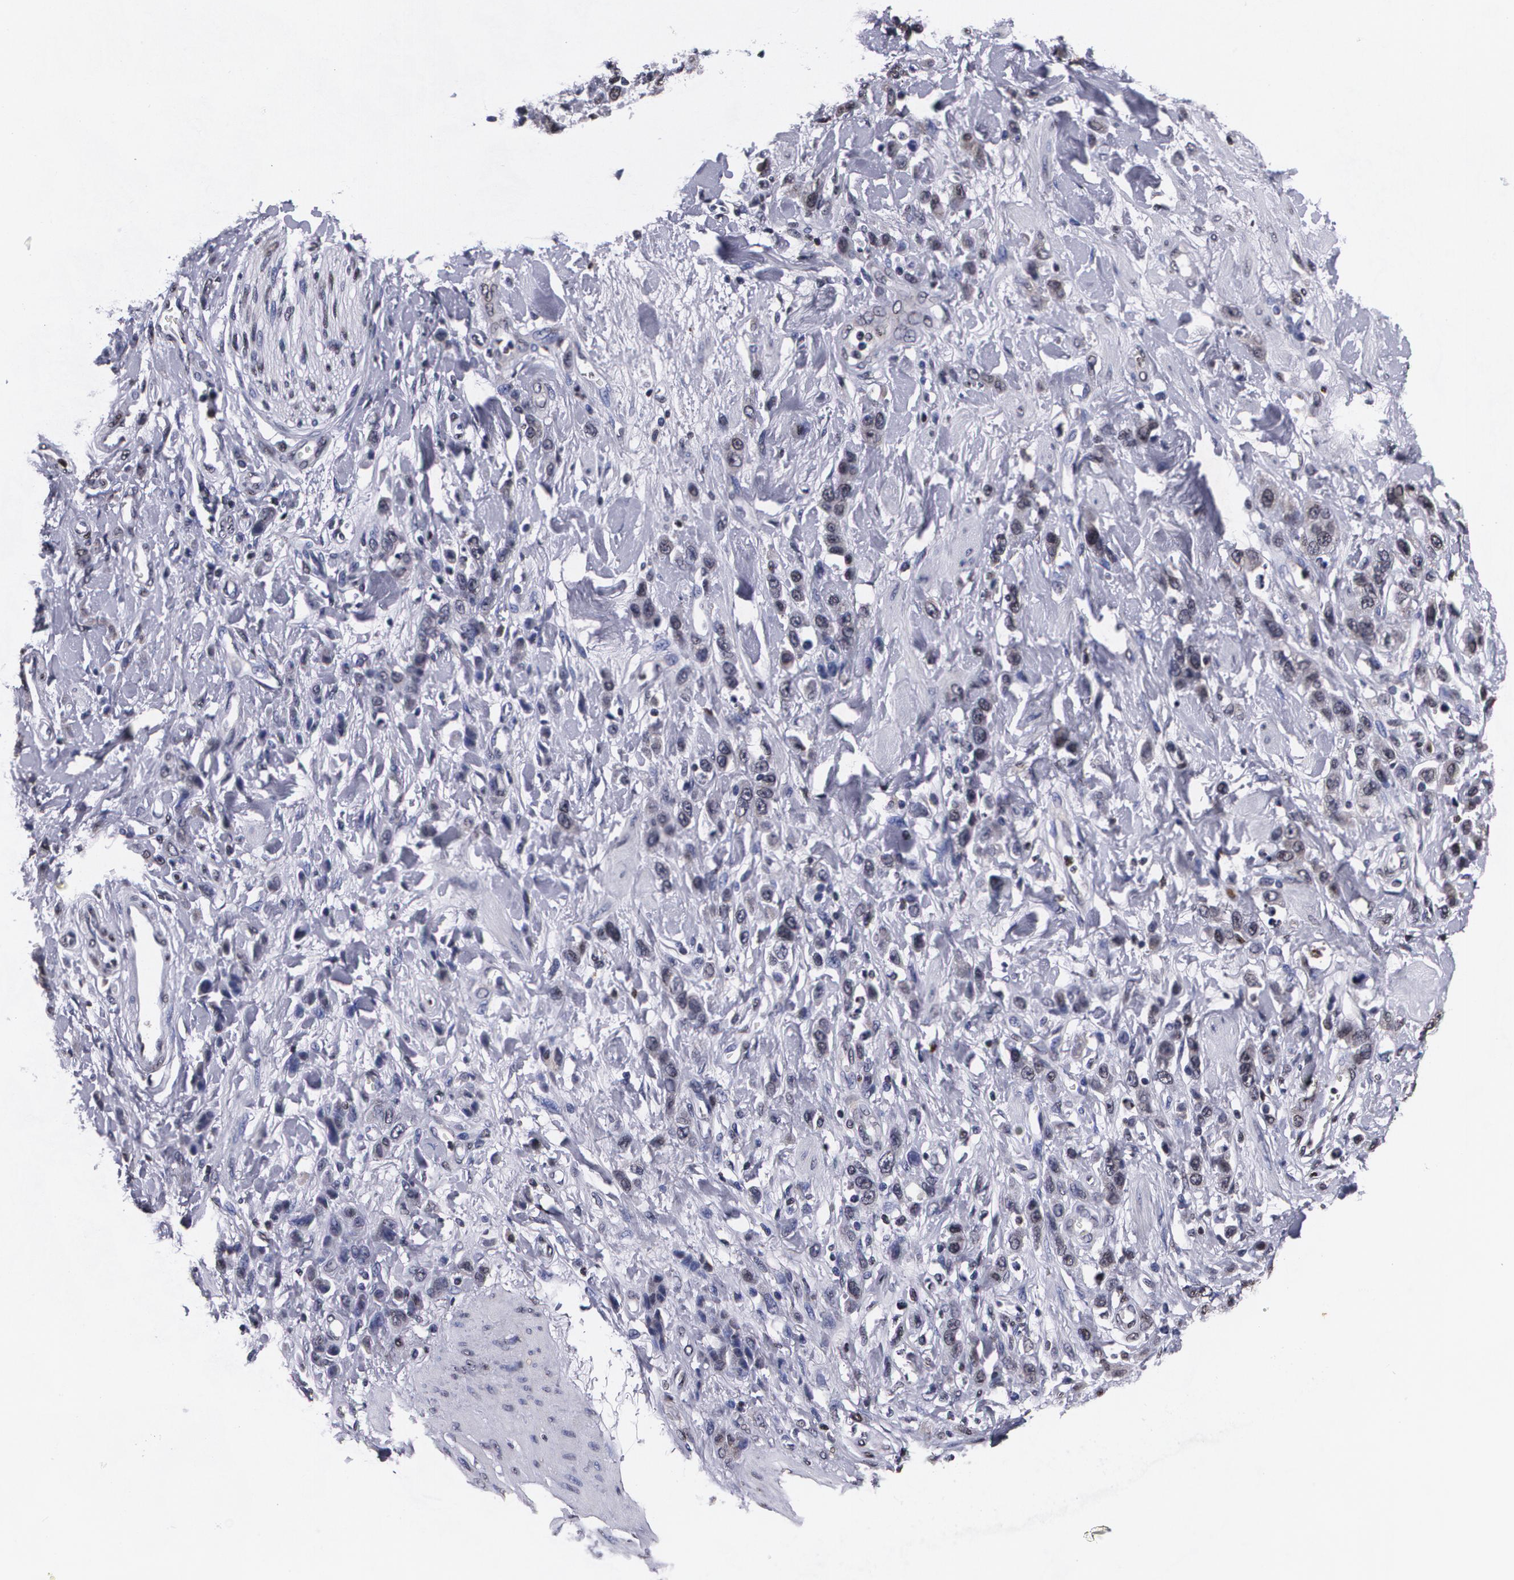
{"staining": {"intensity": "negative", "quantity": "none", "location": "none"}, "tissue": "stomach cancer", "cell_type": "Tumor cells", "image_type": "cancer", "snomed": [{"axis": "morphology", "description": "Normal tissue, NOS"}, {"axis": "morphology", "description": "Adenocarcinoma, NOS"}, {"axis": "topography", "description": "Stomach"}], "caption": "Immunohistochemistry of stomach adenocarcinoma shows no positivity in tumor cells. (DAB (3,3'-diaminobenzidine) immunohistochemistry (IHC), high magnification).", "gene": "MVP", "patient": {"sex": "male", "age": 82}}